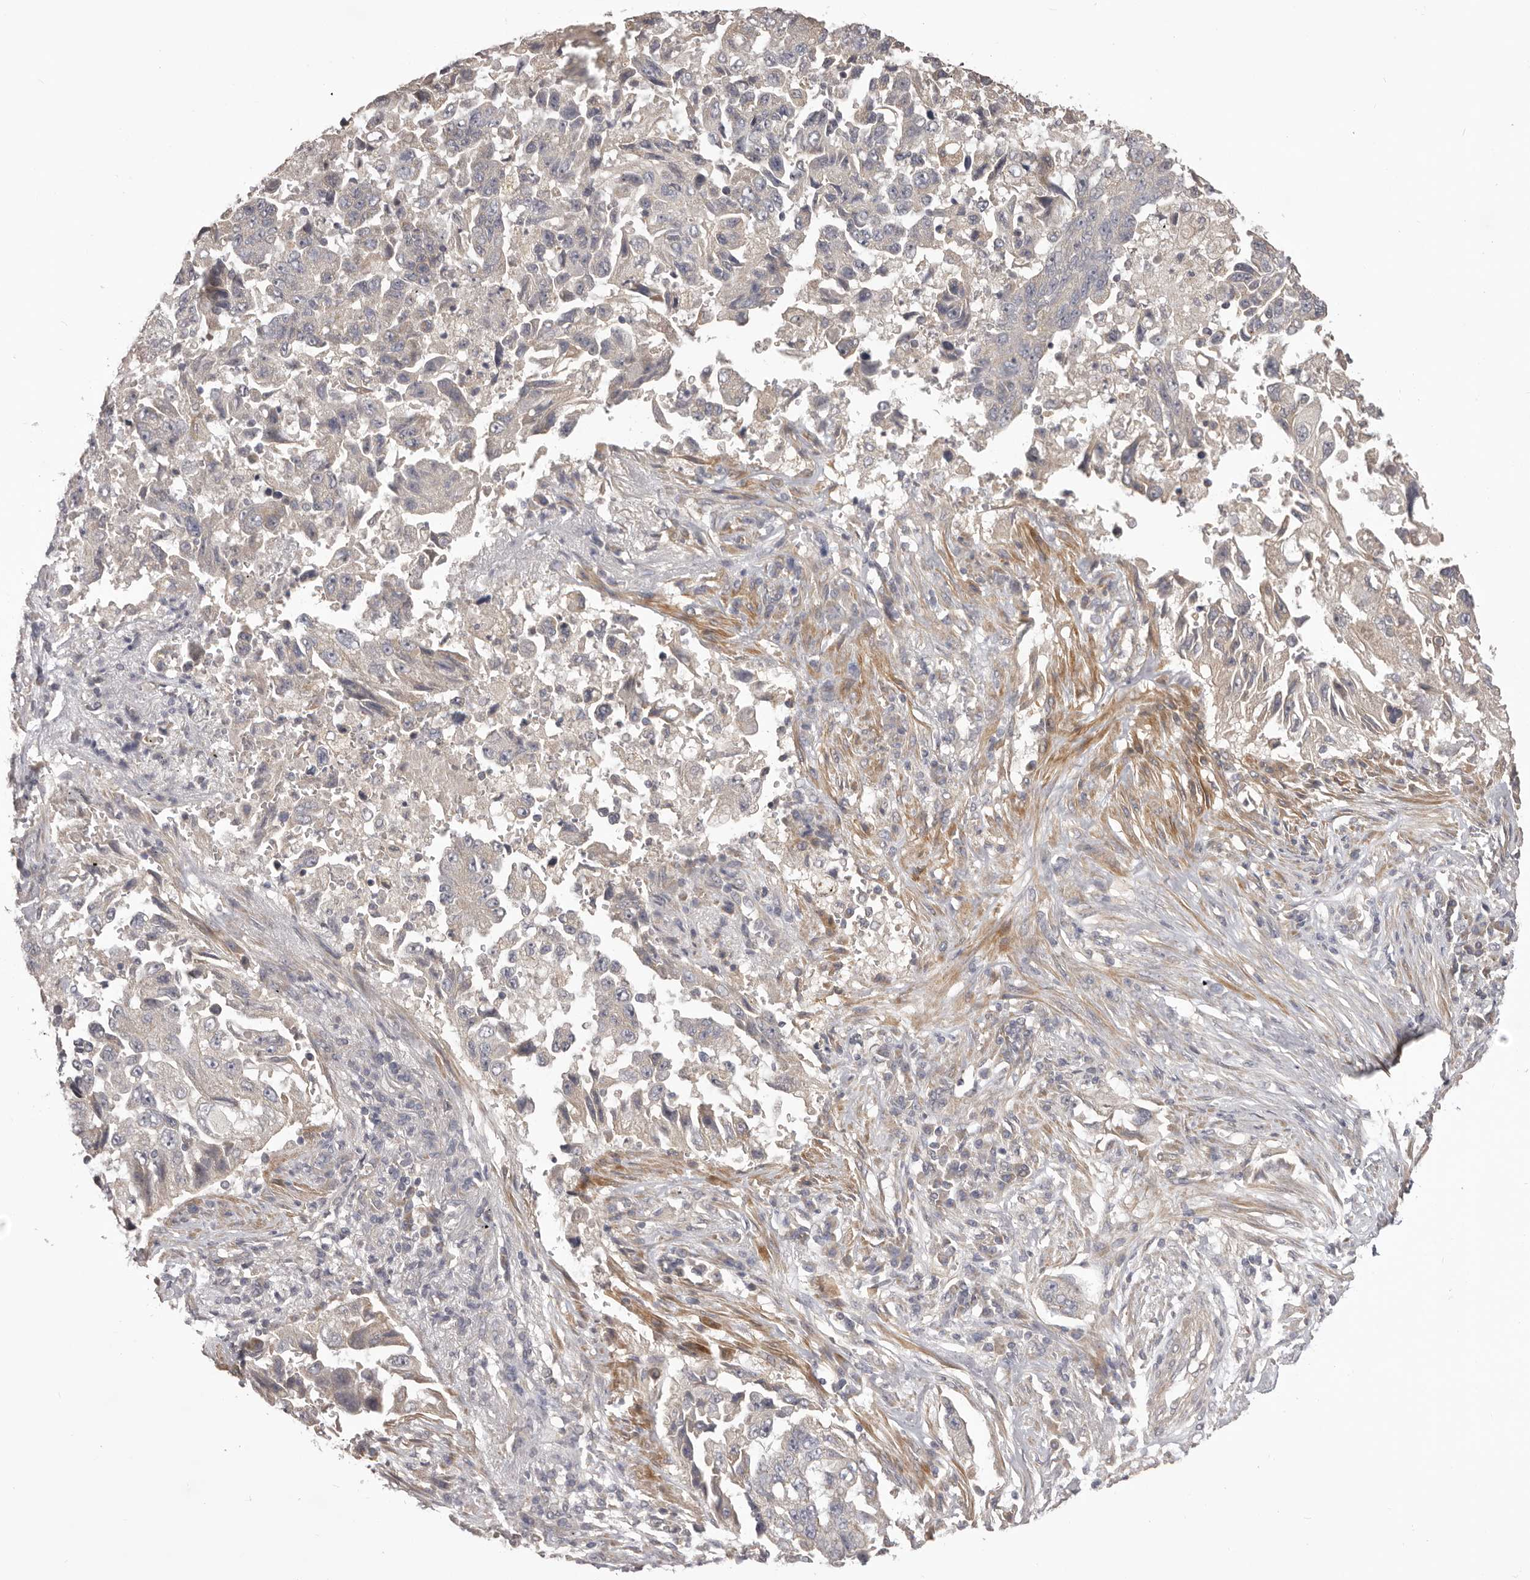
{"staining": {"intensity": "negative", "quantity": "none", "location": "none"}, "tissue": "lung cancer", "cell_type": "Tumor cells", "image_type": "cancer", "snomed": [{"axis": "morphology", "description": "Adenocarcinoma, NOS"}, {"axis": "topography", "description": "Lung"}], "caption": "Immunohistochemistry micrograph of human lung adenocarcinoma stained for a protein (brown), which demonstrates no expression in tumor cells.", "gene": "HRH1", "patient": {"sex": "female", "age": 51}}